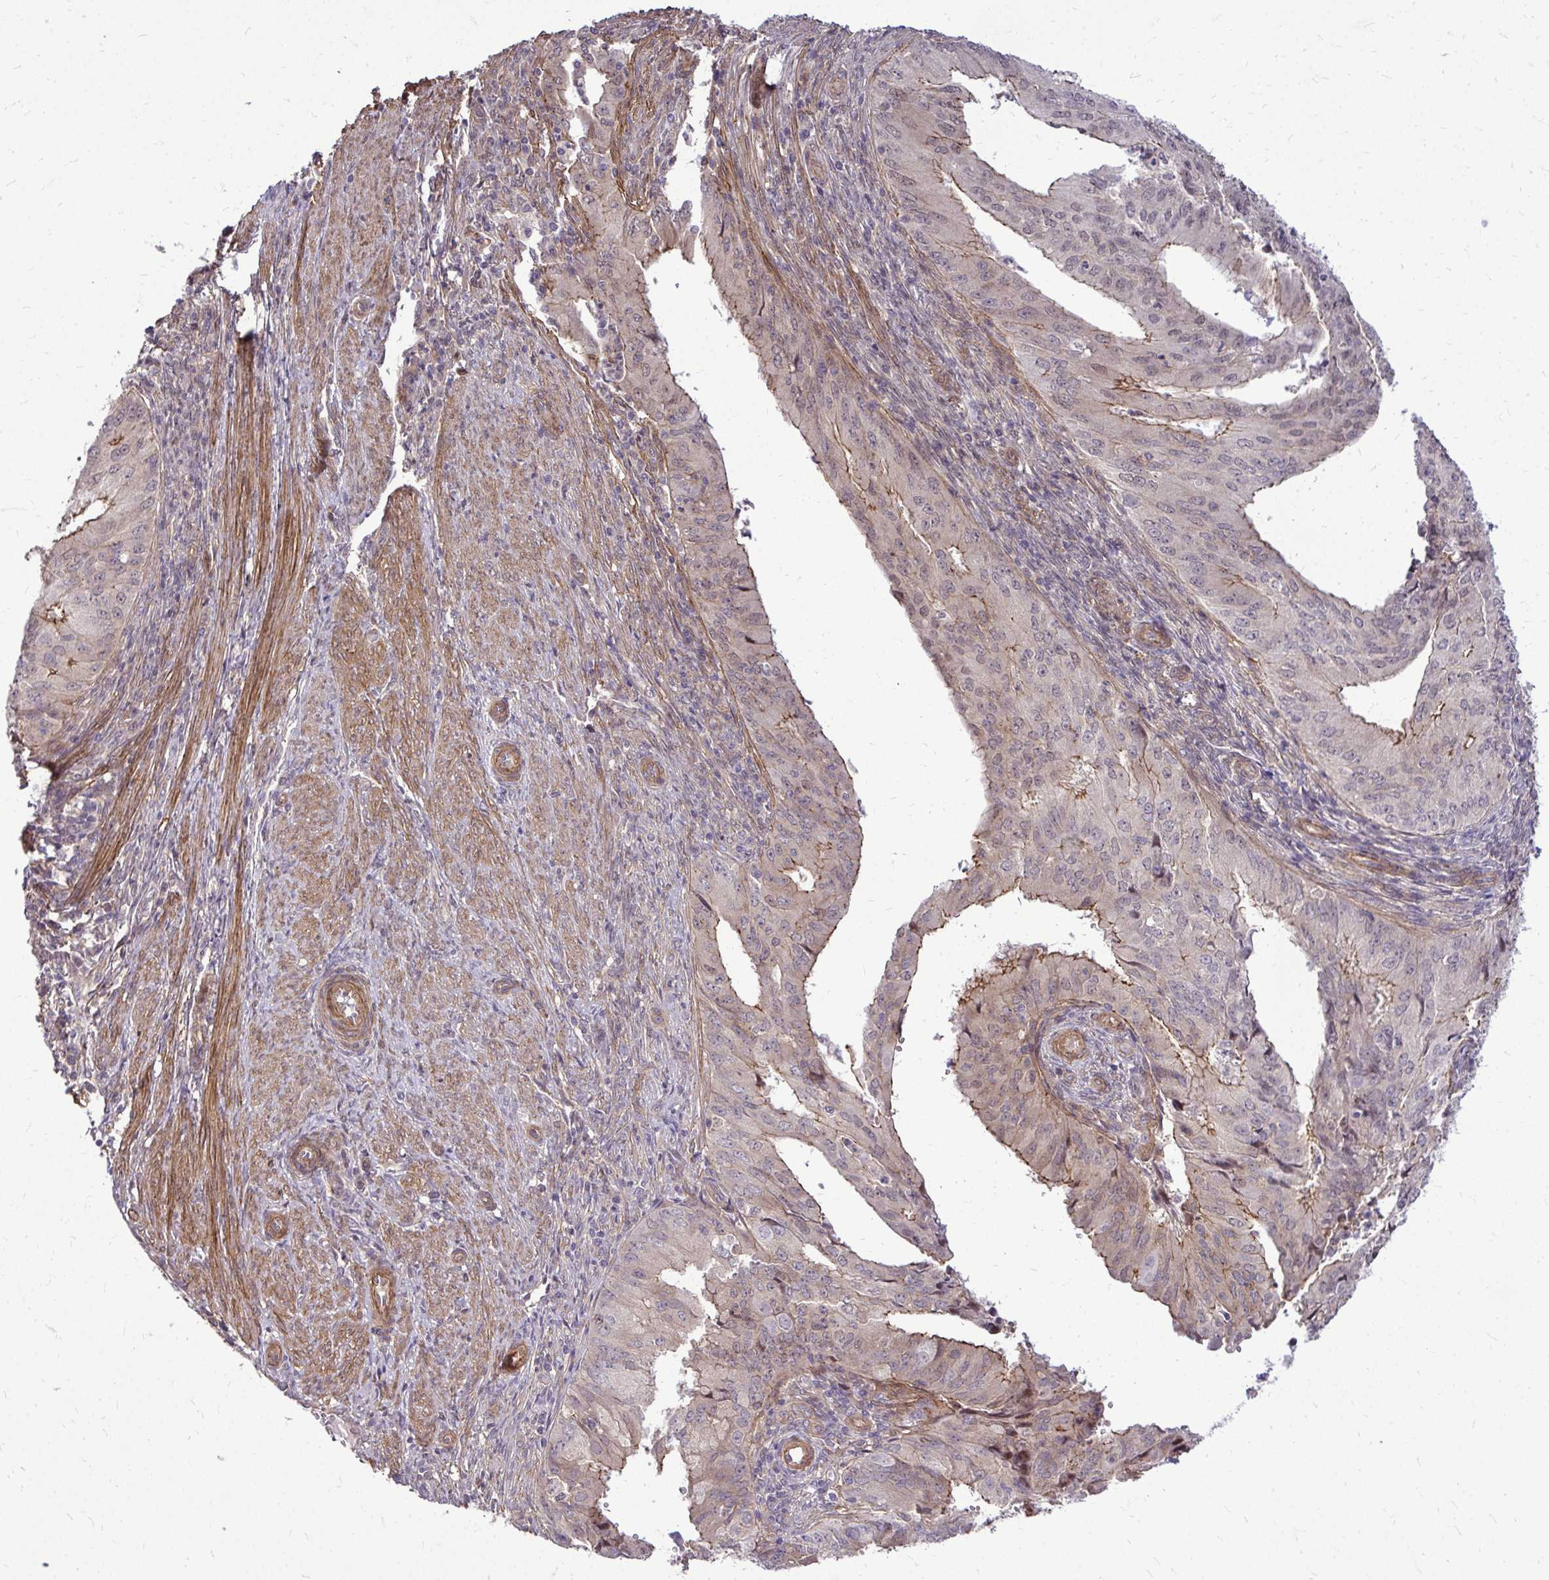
{"staining": {"intensity": "negative", "quantity": "none", "location": "none"}, "tissue": "endometrial cancer", "cell_type": "Tumor cells", "image_type": "cancer", "snomed": [{"axis": "morphology", "description": "Adenocarcinoma, NOS"}, {"axis": "topography", "description": "Endometrium"}], "caption": "Tumor cells are negative for brown protein staining in endometrial cancer. (DAB IHC, high magnification).", "gene": "TRIP6", "patient": {"sex": "female", "age": 50}}